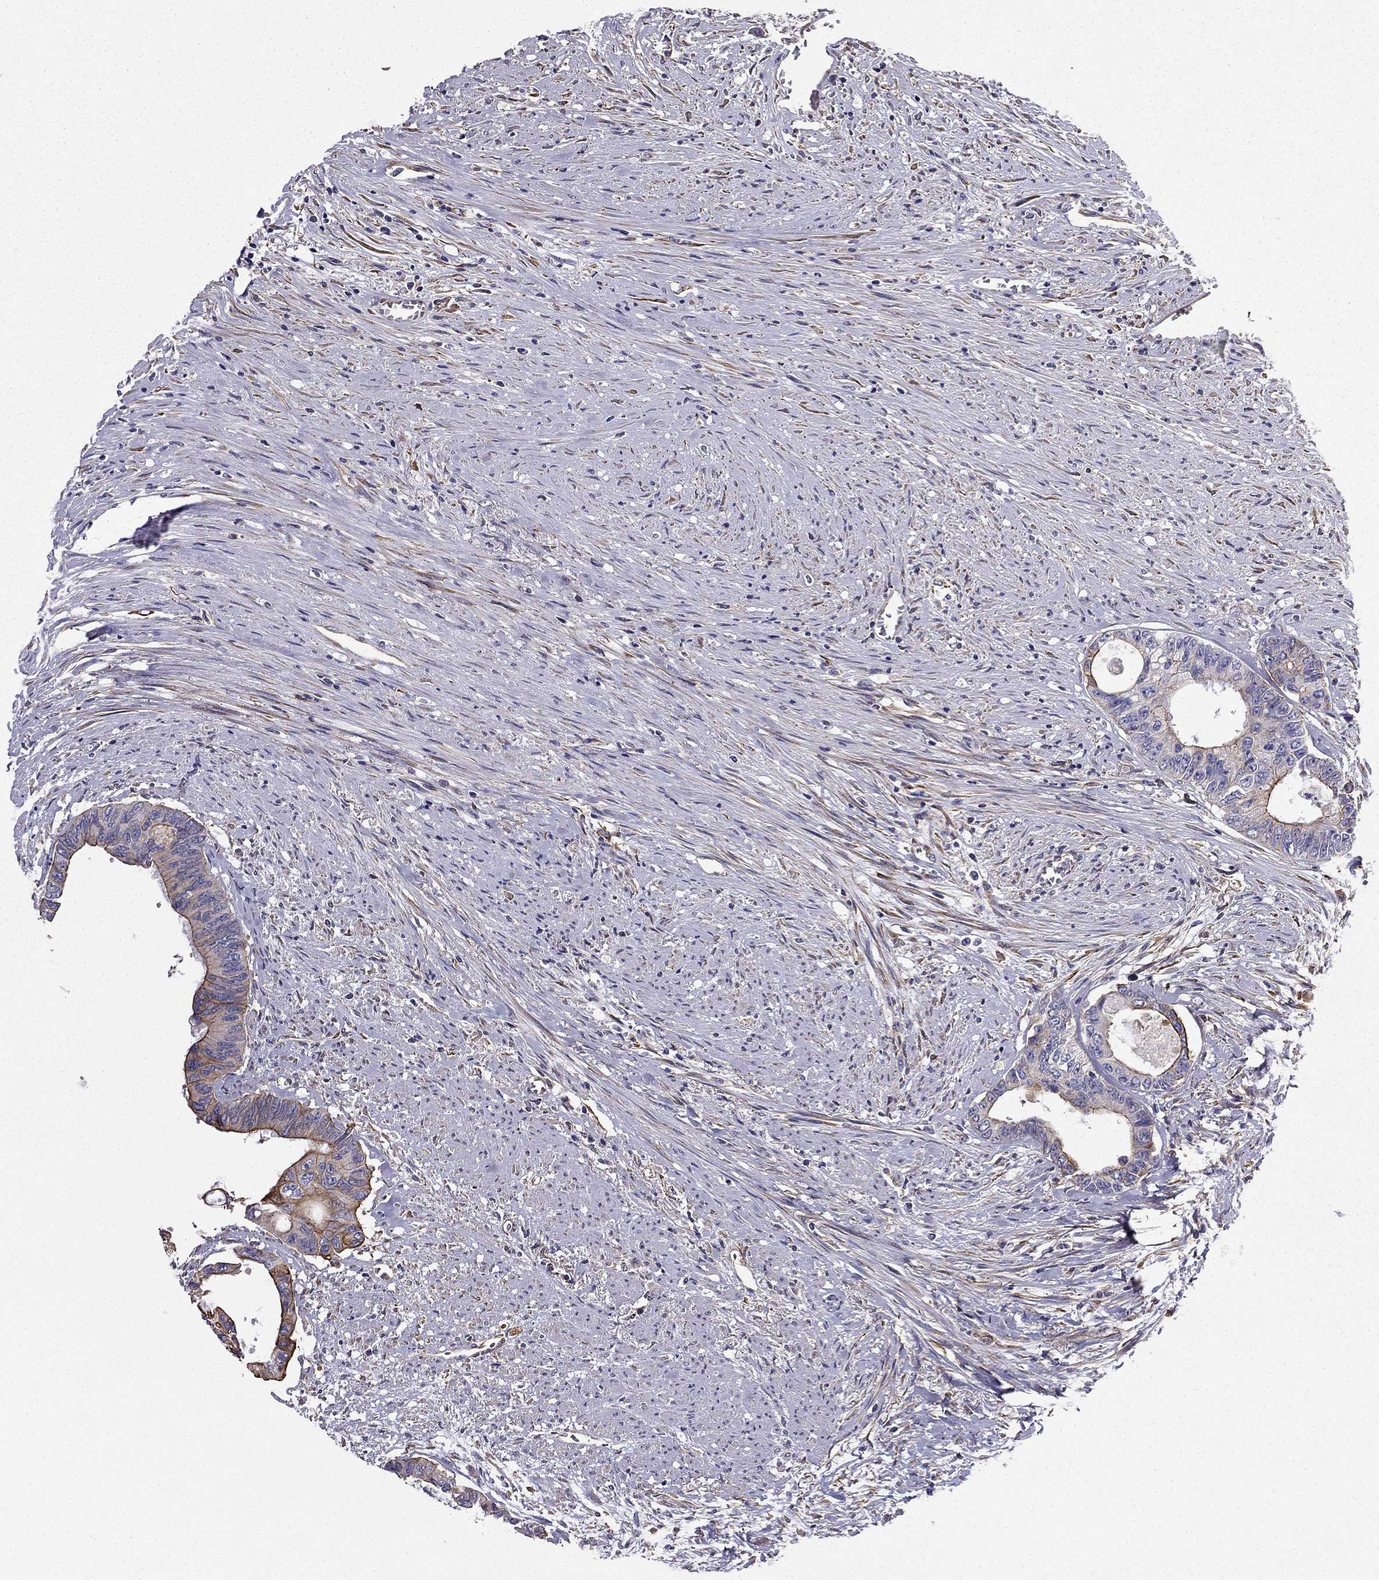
{"staining": {"intensity": "strong", "quantity": "25%-75%", "location": "cytoplasmic/membranous"}, "tissue": "colorectal cancer", "cell_type": "Tumor cells", "image_type": "cancer", "snomed": [{"axis": "morphology", "description": "Adenocarcinoma, NOS"}, {"axis": "topography", "description": "Rectum"}], "caption": "A high amount of strong cytoplasmic/membranous staining is seen in about 25%-75% of tumor cells in colorectal cancer tissue.", "gene": "ENOX1", "patient": {"sex": "male", "age": 59}}